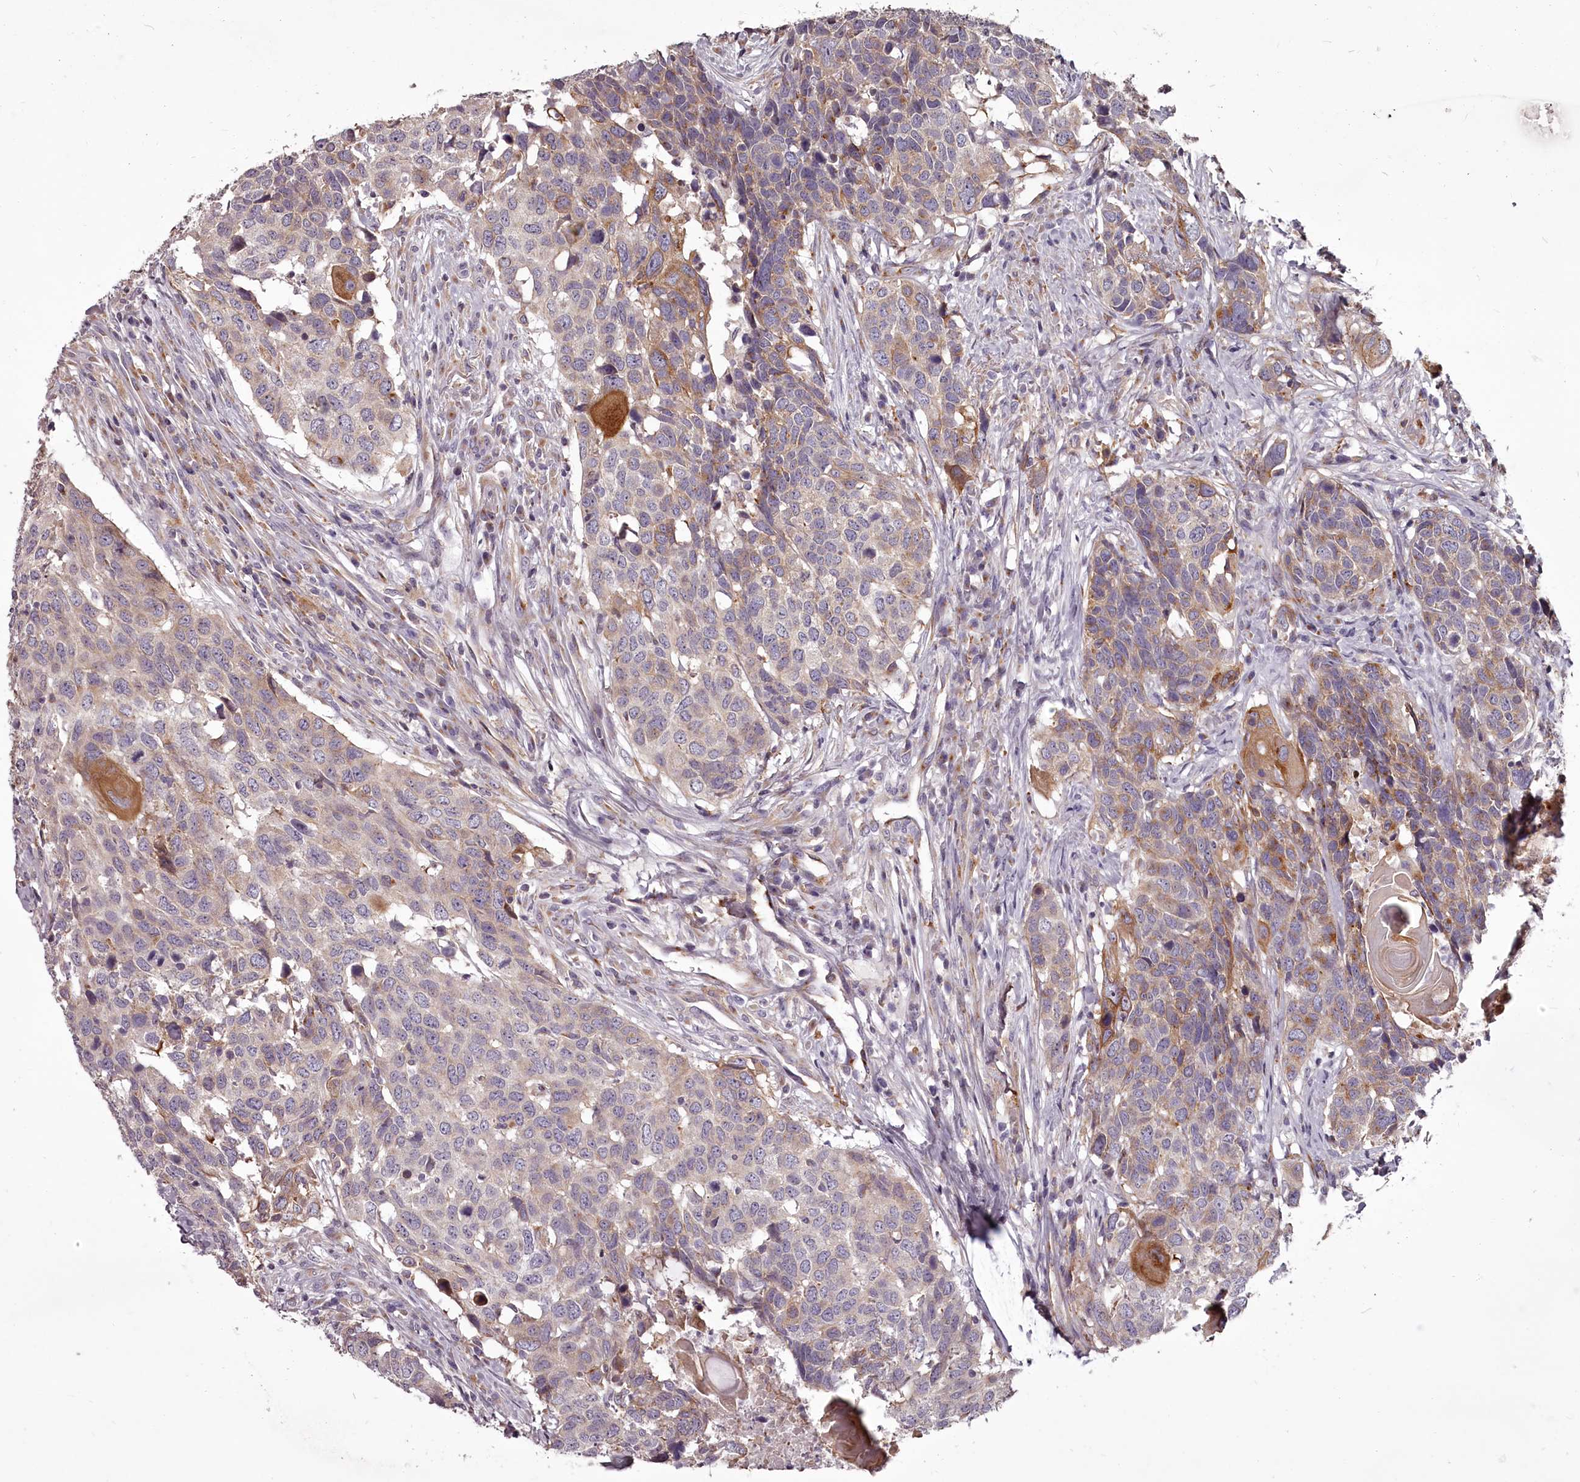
{"staining": {"intensity": "moderate", "quantity": "<25%", "location": "cytoplasmic/membranous"}, "tissue": "head and neck cancer", "cell_type": "Tumor cells", "image_type": "cancer", "snomed": [{"axis": "morphology", "description": "Squamous cell carcinoma, NOS"}, {"axis": "topography", "description": "Head-Neck"}], "caption": "Head and neck cancer (squamous cell carcinoma) stained with DAB immunohistochemistry (IHC) displays low levels of moderate cytoplasmic/membranous expression in approximately <25% of tumor cells. (DAB IHC, brown staining for protein, blue staining for nuclei).", "gene": "STX6", "patient": {"sex": "male", "age": 66}}